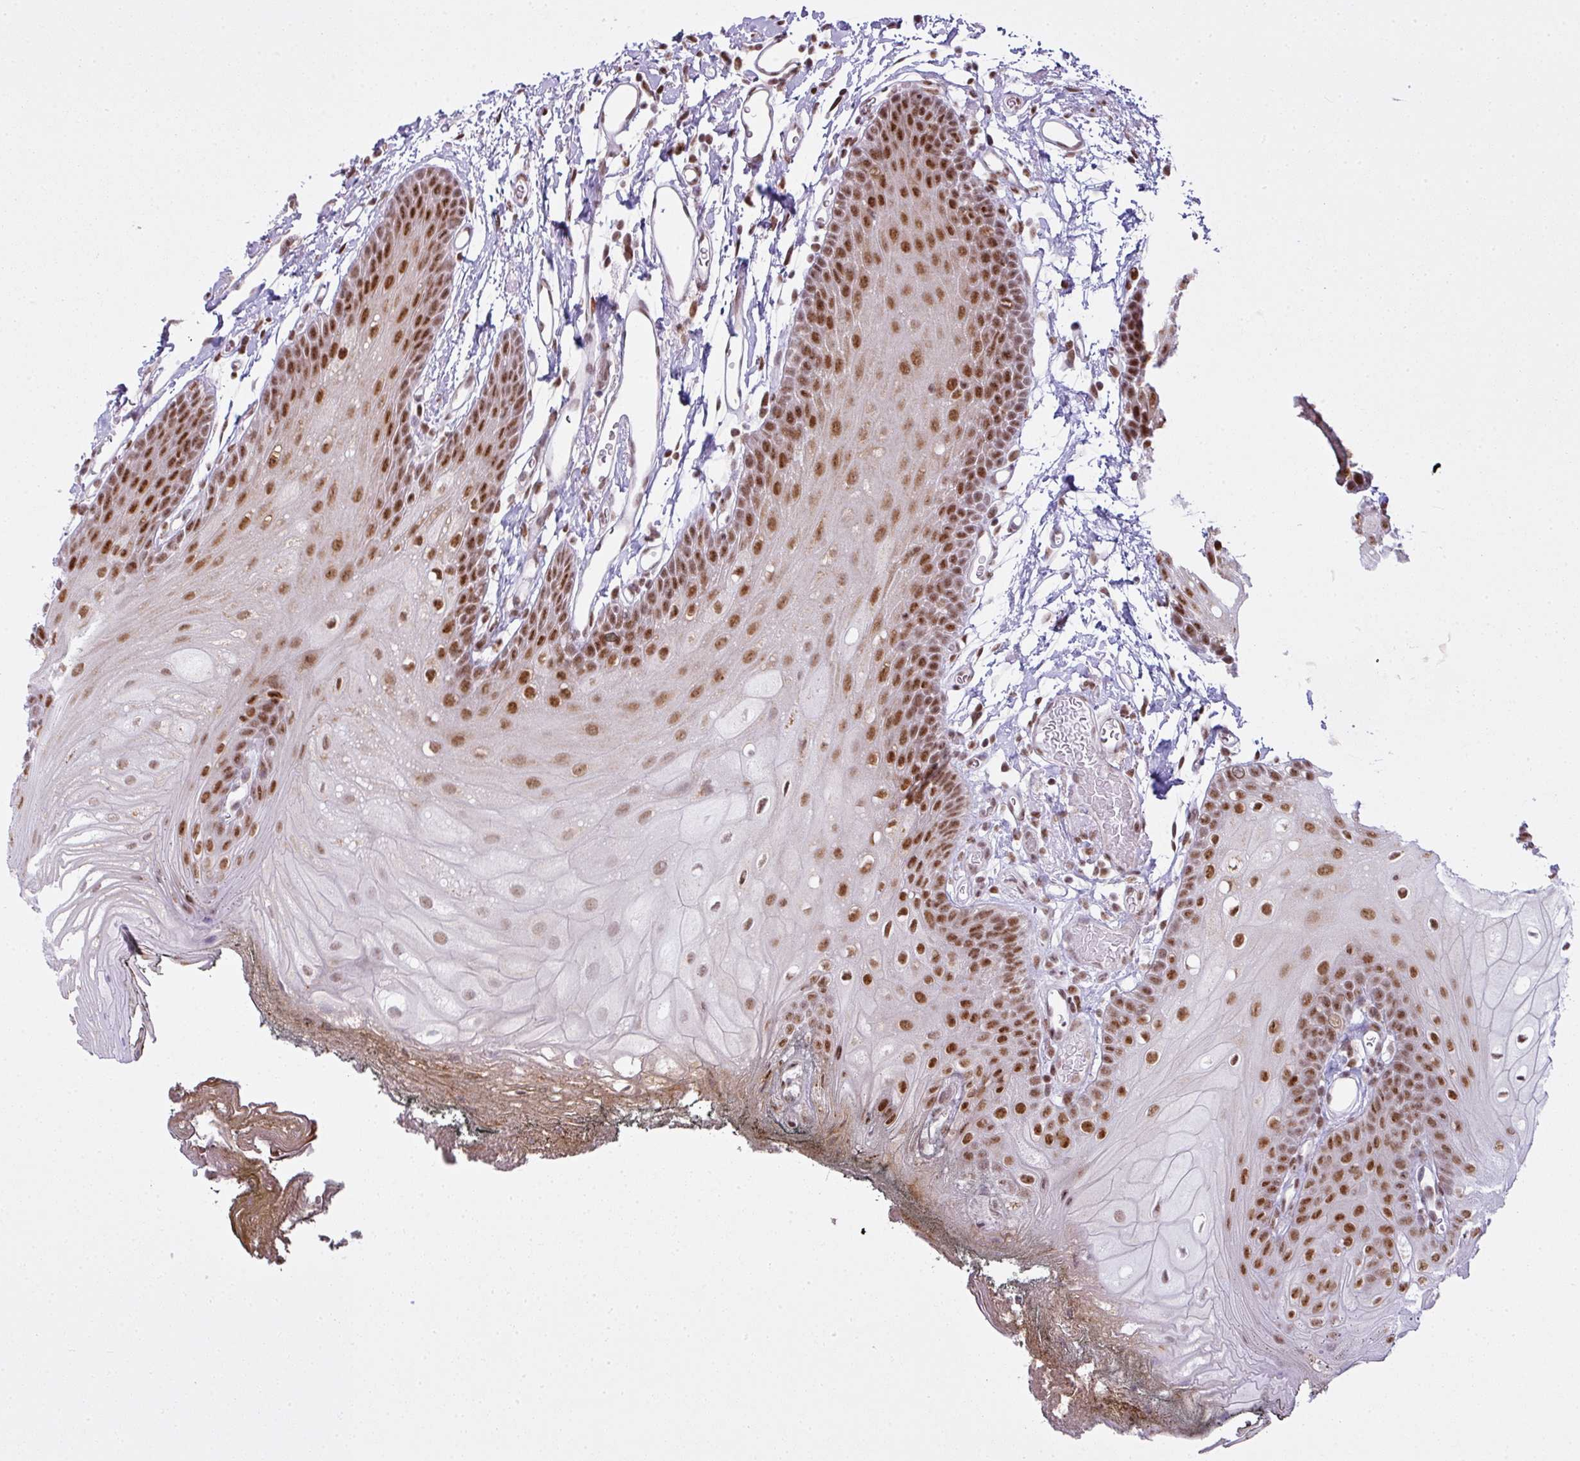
{"staining": {"intensity": "moderate", "quantity": ">75%", "location": "nuclear"}, "tissue": "oral mucosa", "cell_type": "Squamous epithelial cells", "image_type": "normal", "snomed": [{"axis": "morphology", "description": "Normal tissue, NOS"}, {"axis": "morphology", "description": "Squamous cell carcinoma, NOS"}, {"axis": "topography", "description": "Oral tissue"}, {"axis": "topography", "description": "Head-Neck"}], "caption": "An immunohistochemistry (IHC) photomicrograph of unremarkable tissue is shown. Protein staining in brown highlights moderate nuclear positivity in oral mucosa within squamous epithelial cells.", "gene": "ARL6IP4", "patient": {"sex": "female", "age": 81}}